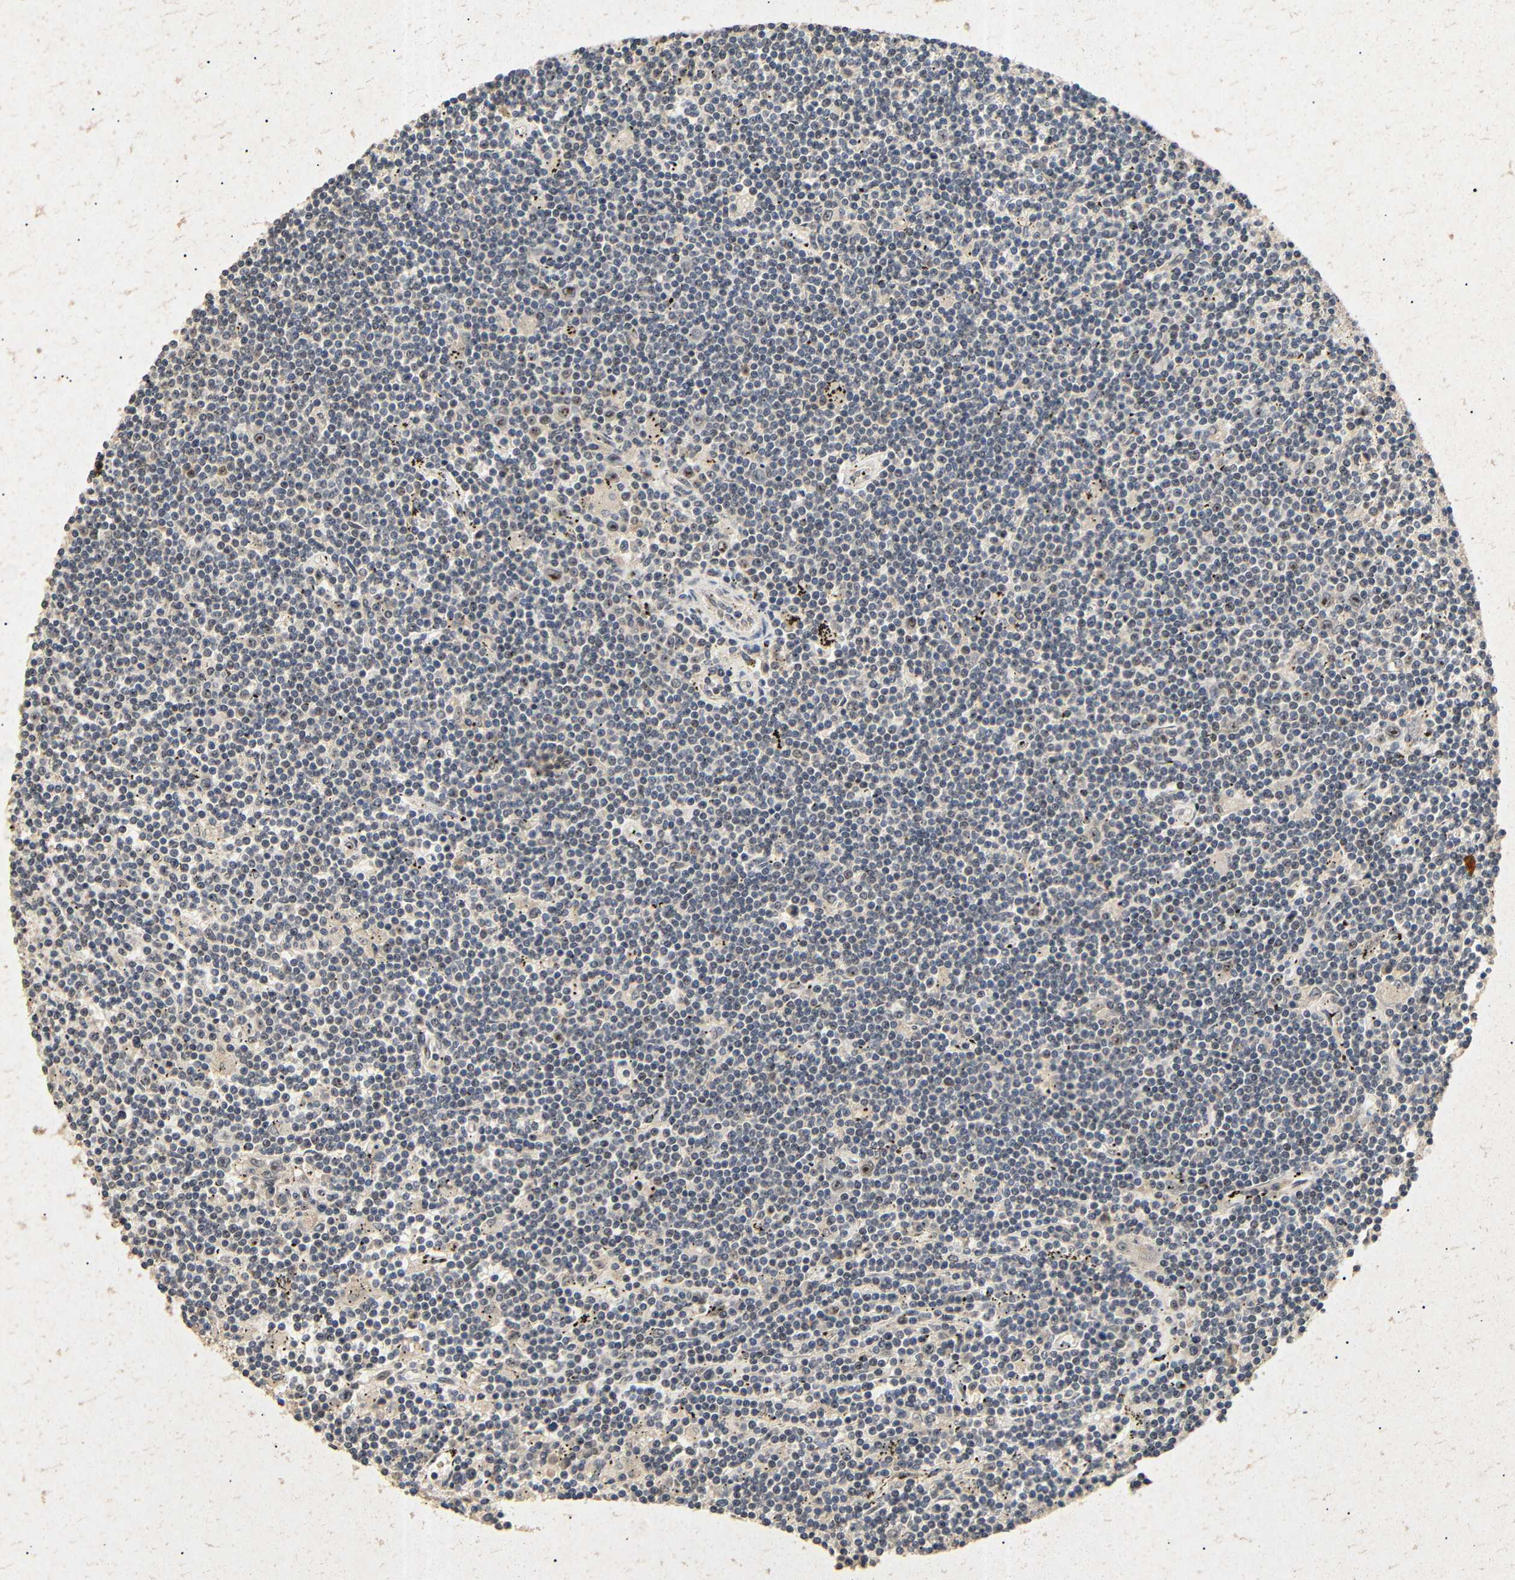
{"staining": {"intensity": "weak", "quantity": "<25%", "location": "nuclear"}, "tissue": "lymphoma", "cell_type": "Tumor cells", "image_type": "cancer", "snomed": [{"axis": "morphology", "description": "Malignant lymphoma, non-Hodgkin's type, Low grade"}, {"axis": "topography", "description": "Spleen"}], "caption": "Human low-grade malignant lymphoma, non-Hodgkin's type stained for a protein using immunohistochemistry (IHC) displays no expression in tumor cells.", "gene": "PARN", "patient": {"sex": "male", "age": 76}}